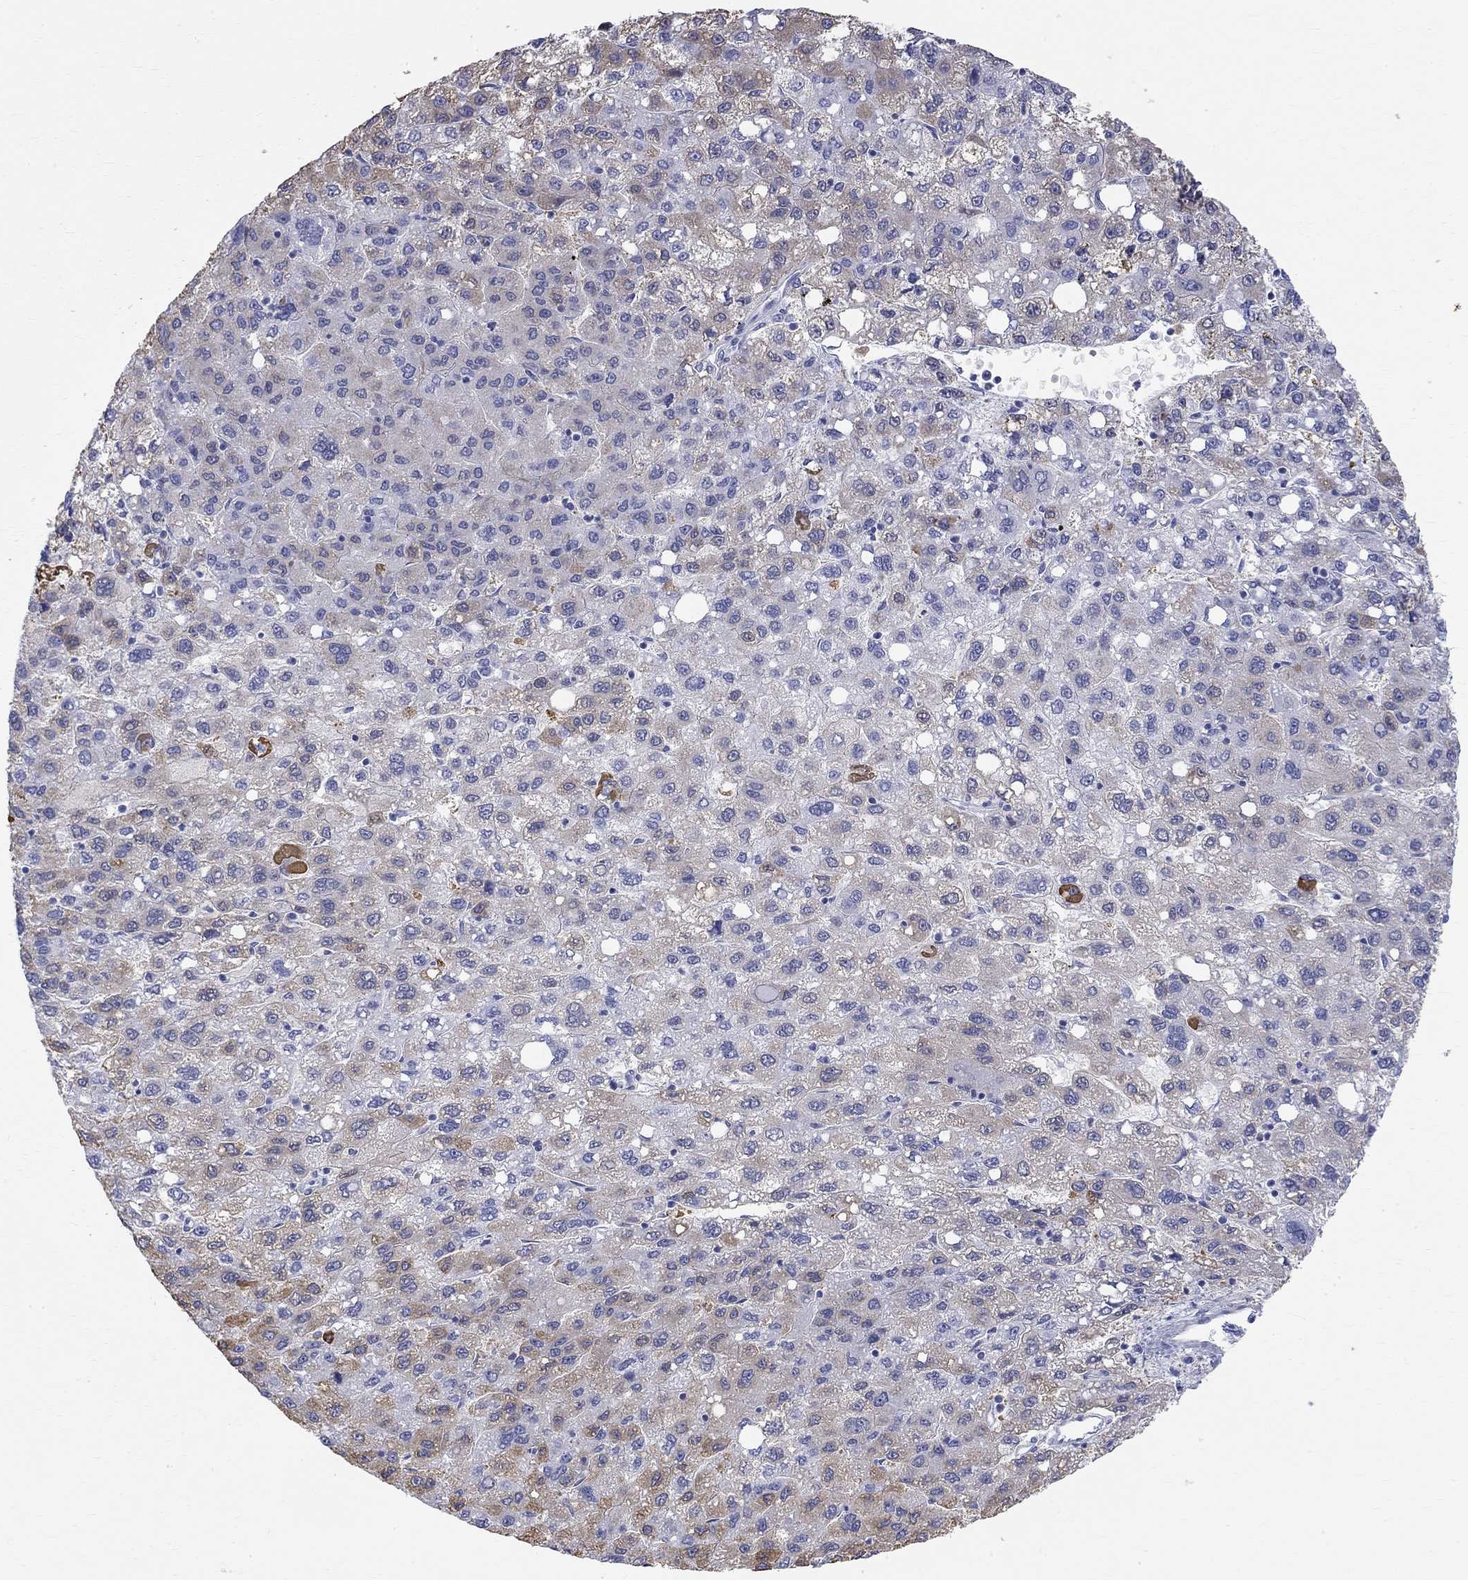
{"staining": {"intensity": "moderate", "quantity": "<25%", "location": "cytoplasmic/membranous"}, "tissue": "liver cancer", "cell_type": "Tumor cells", "image_type": "cancer", "snomed": [{"axis": "morphology", "description": "Carcinoma, Hepatocellular, NOS"}, {"axis": "topography", "description": "Liver"}], "caption": "This is a micrograph of immunohistochemistry (IHC) staining of liver hepatocellular carcinoma, which shows moderate staining in the cytoplasmic/membranous of tumor cells.", "gene": "PHOX2B", "patient": {"sex": "female", "age": 82}}